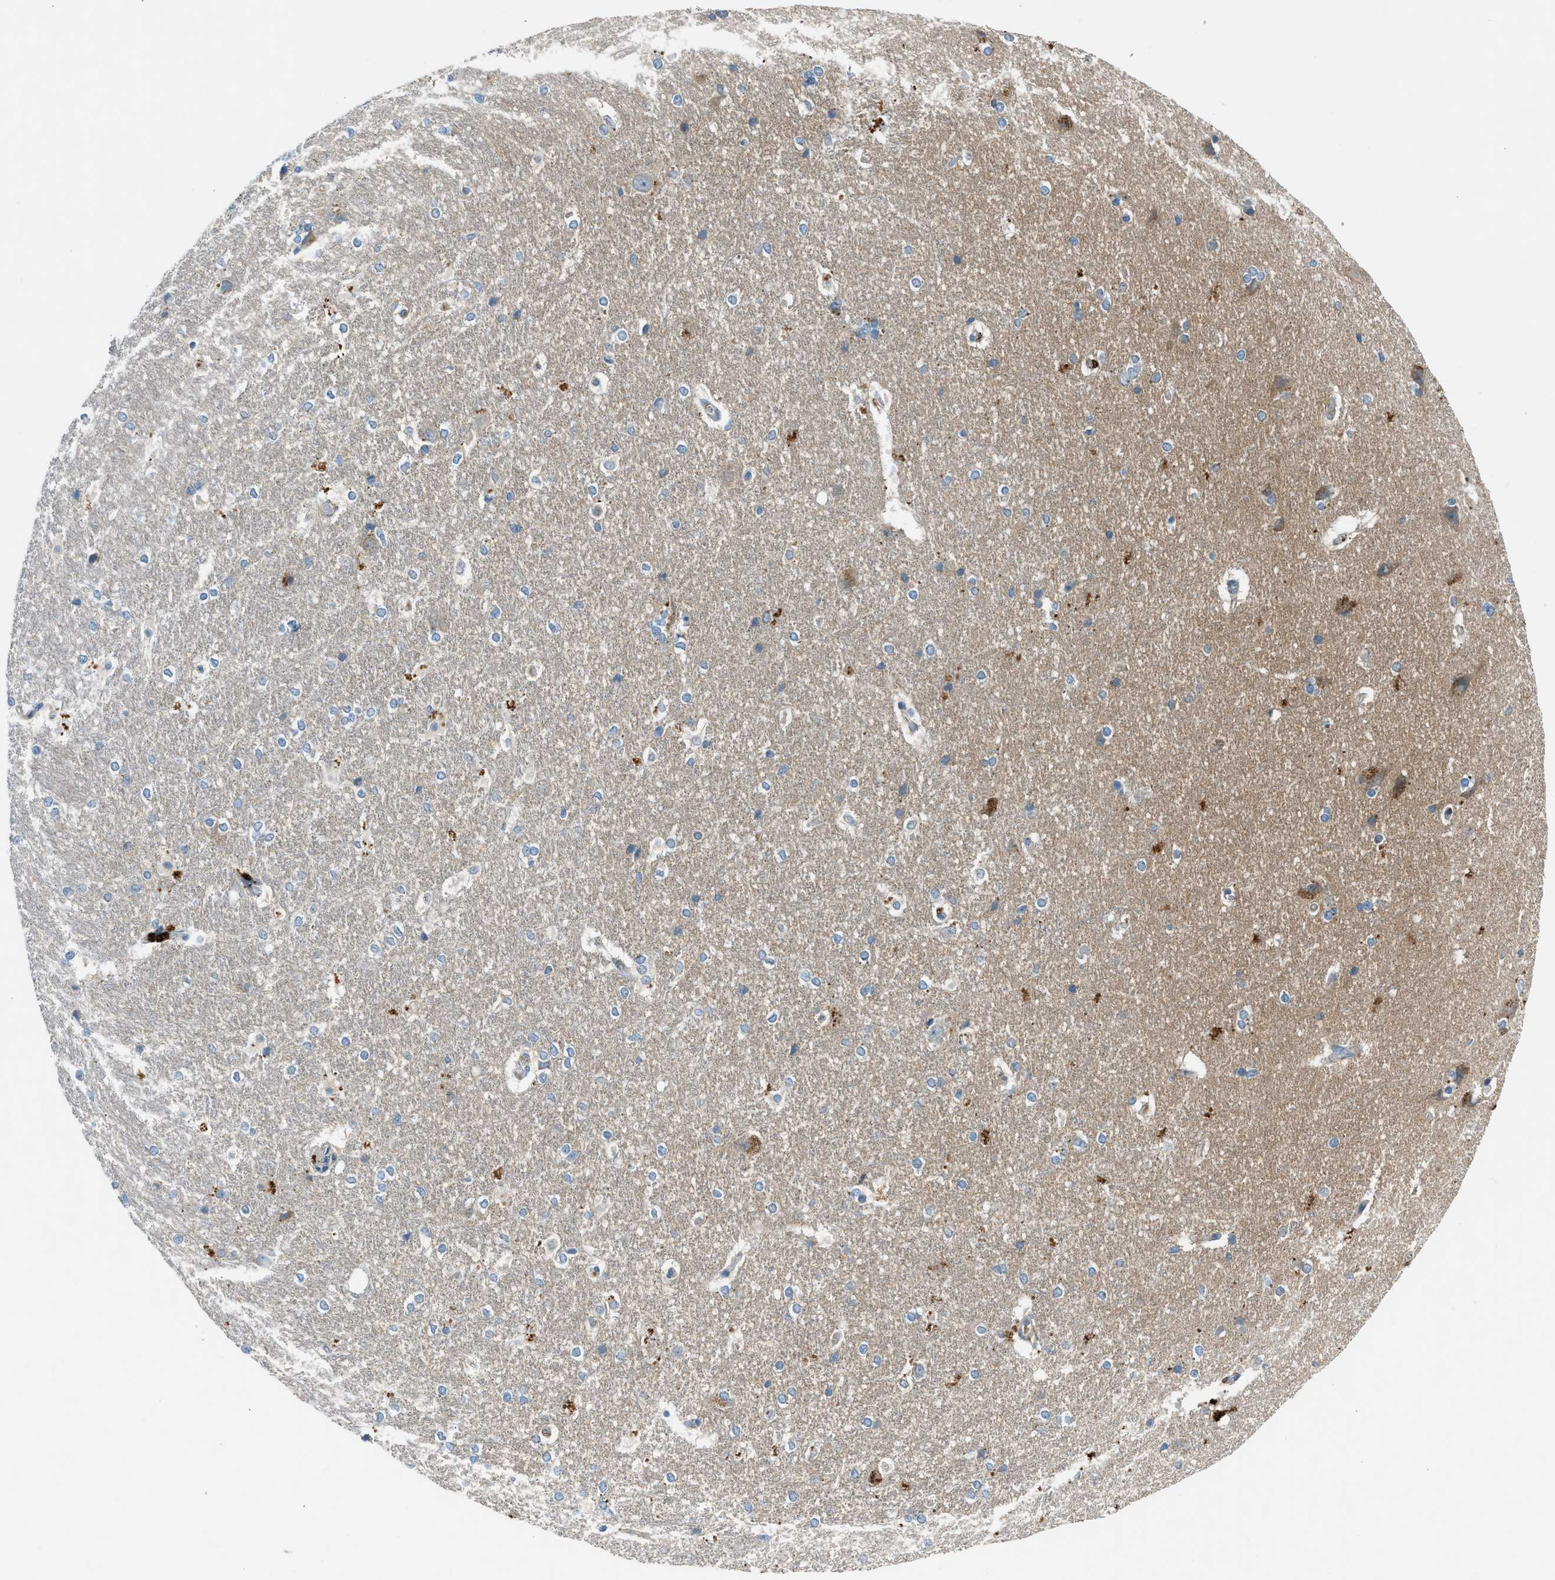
{"staining": {"intensity": "moderate", "quantity": "<25%", "location": "cytoplasmic/membranous"}, "tissue": "hippocampus", "cell_type": "Glial cells", "image_type": "normal", "snomed": [{"axis": "morphology", "description": "Normal tissue, NOS"}, {"axis": "topography", "description": "Hippocampus"}], "caption": "Hippocampus stained with a protein marker shows moderate staining in glial cells.", "gene": "BMP1", "patient": {"sex": "female", "age": 19}}